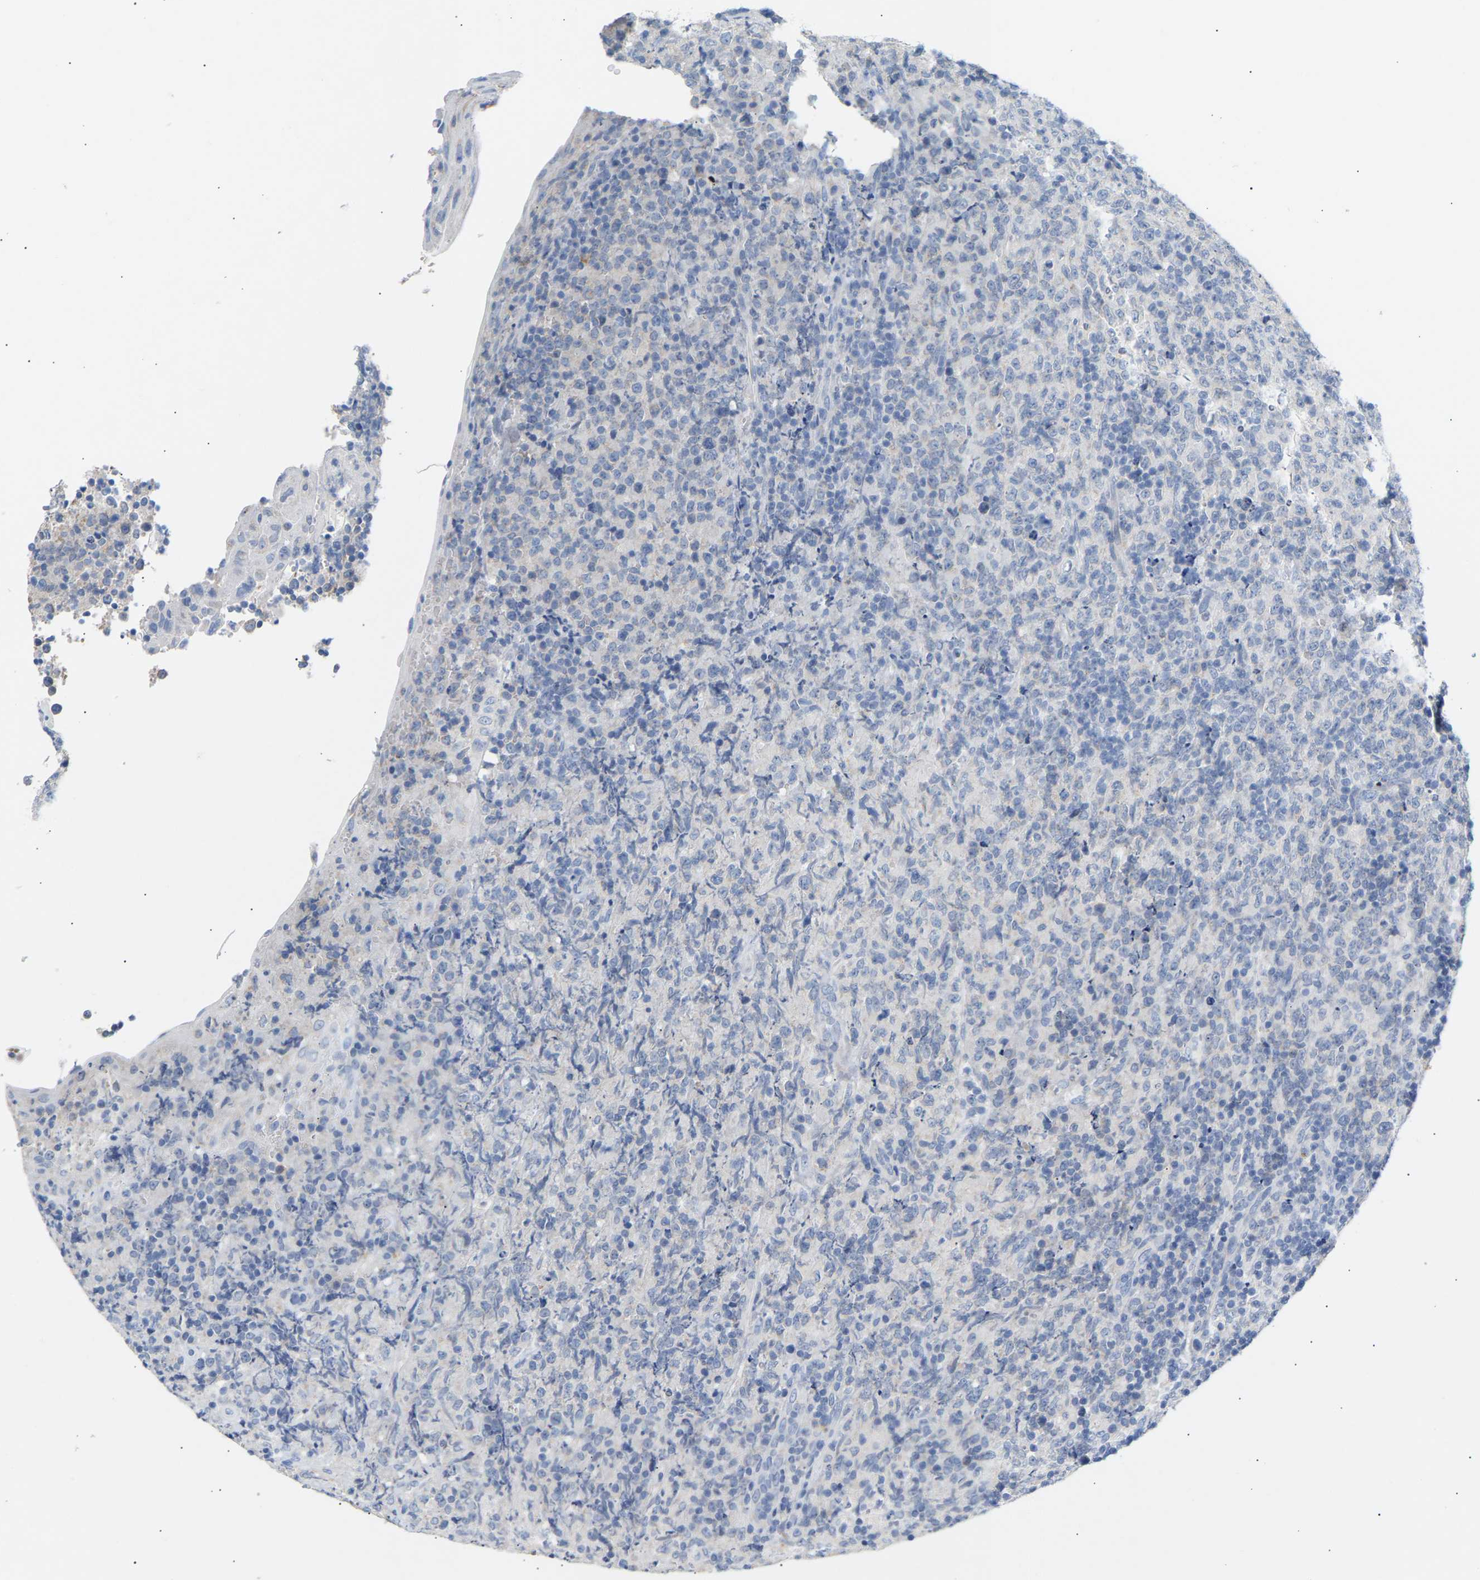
{"staining": {"intensity": "negative", "quantity": "none", "location": "none"}, "tissue": "lymphoma", "cell_type": "Tumor cells", "image_type": "cancer", "snomed": [{"axis": "morphology", "description": "Malignant lymphoma, non-Hodgkin's type, High grade"}, {"axis": "topography", "description": "Tonsil"}], "caption": "The photomicrograph demonstrates no staining of tumor cells in high-grade malignant lymphoma, non-Hodgkin's type.", "gene": "PEX1", "patient": {"sex": "female", "age": 36}}